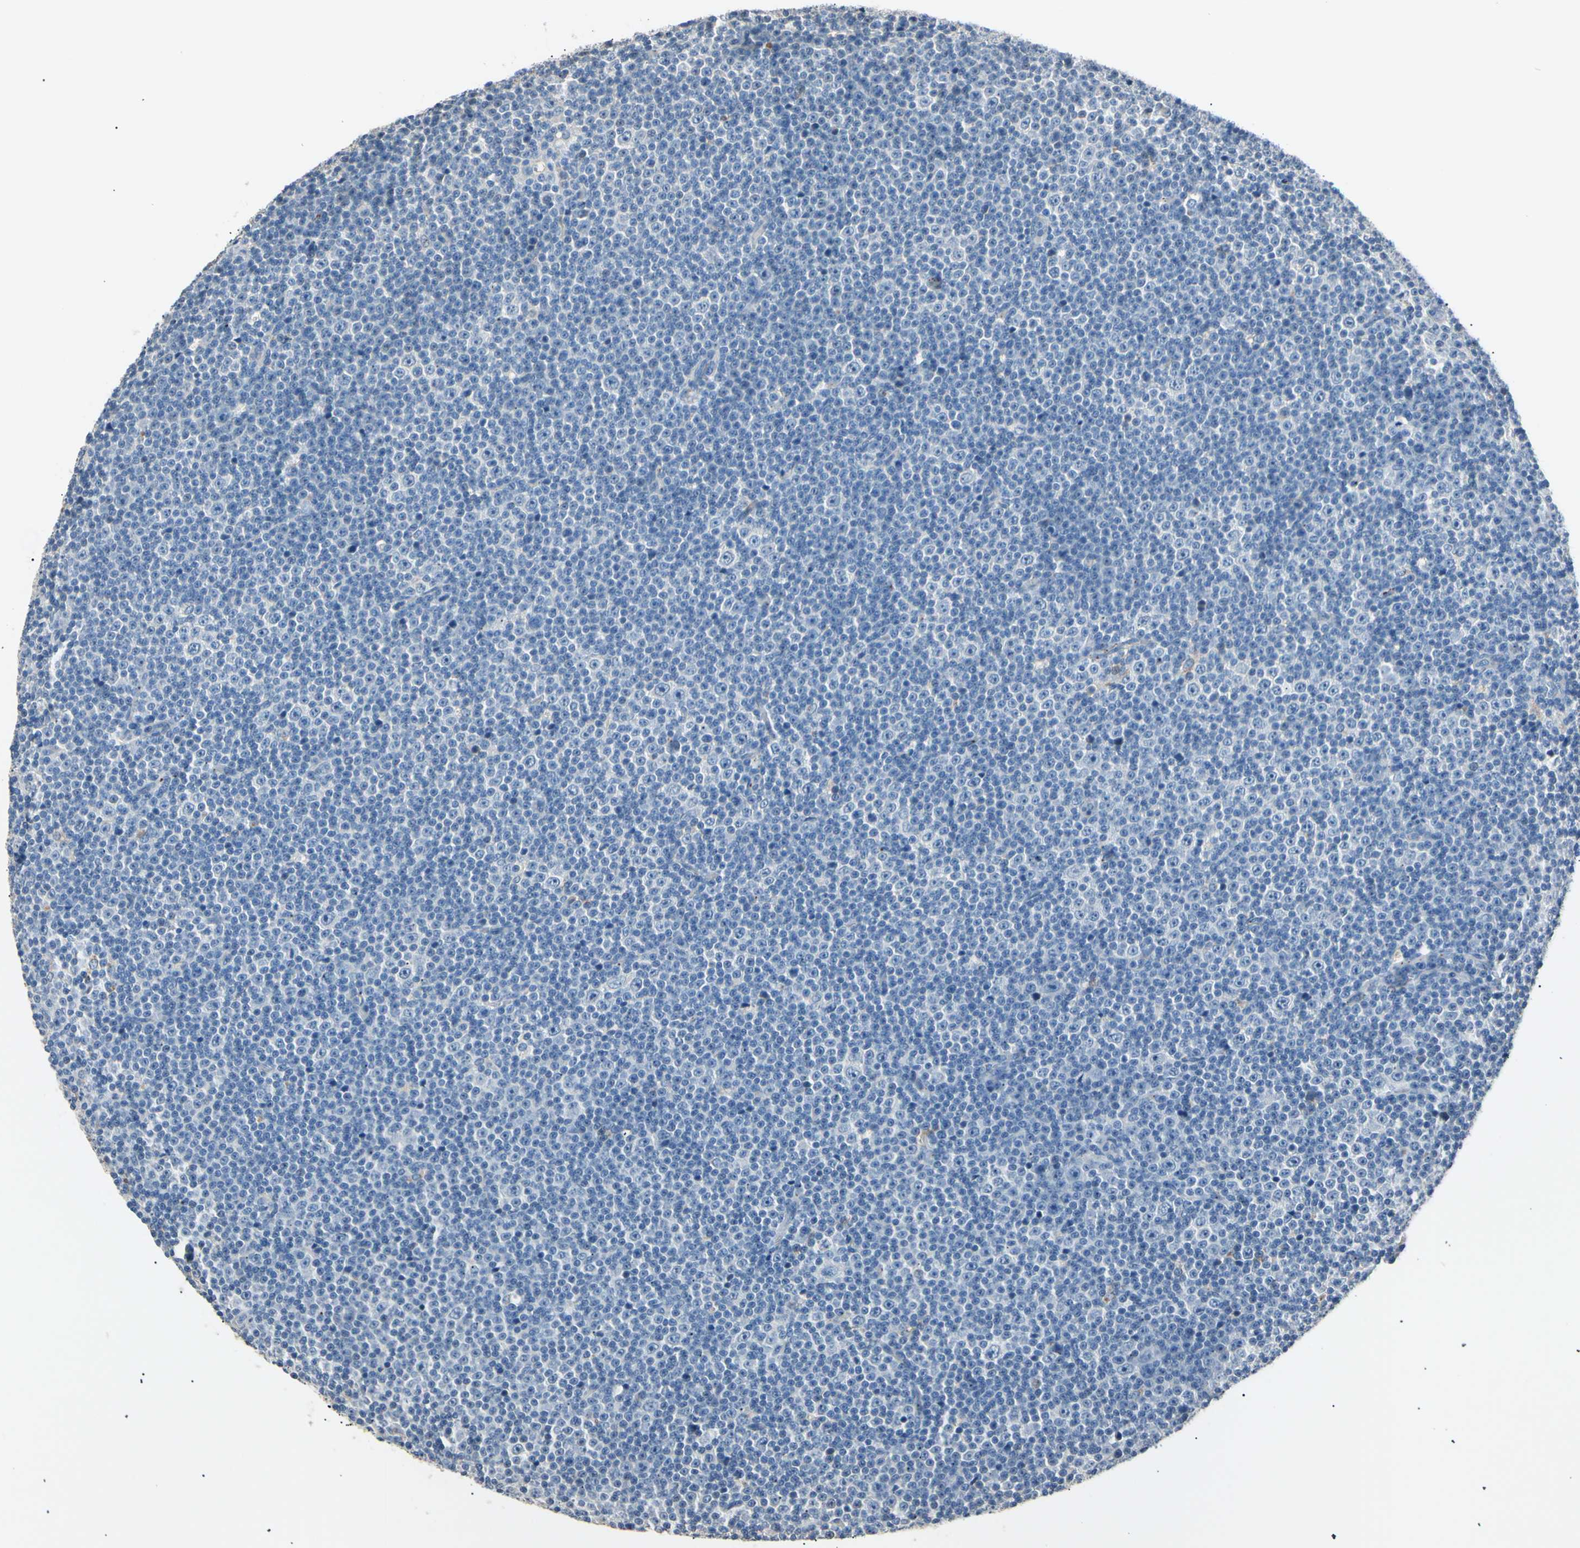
{"staining": {"intensity": "negative", "quantity": "none", "location": "none"}, "tissue": "lymphoma", "cell_type": "Tumor cells", "image_type": "cancer", "snomed": [{"axis": "morphology", "description": "Malignant lymphoma, non-Hodgkin's type, Low grade"}, {"axis": "topography", "description": "Lymph node"}], "caption": "The immunohistochemistry micrograph has no significant staining in tumor cells of malignant lymphoma, non-Hodgkin's type (low-grade) tissue.", "gene": "LDLR", "patient": {"sex": "female", "age": 67}}